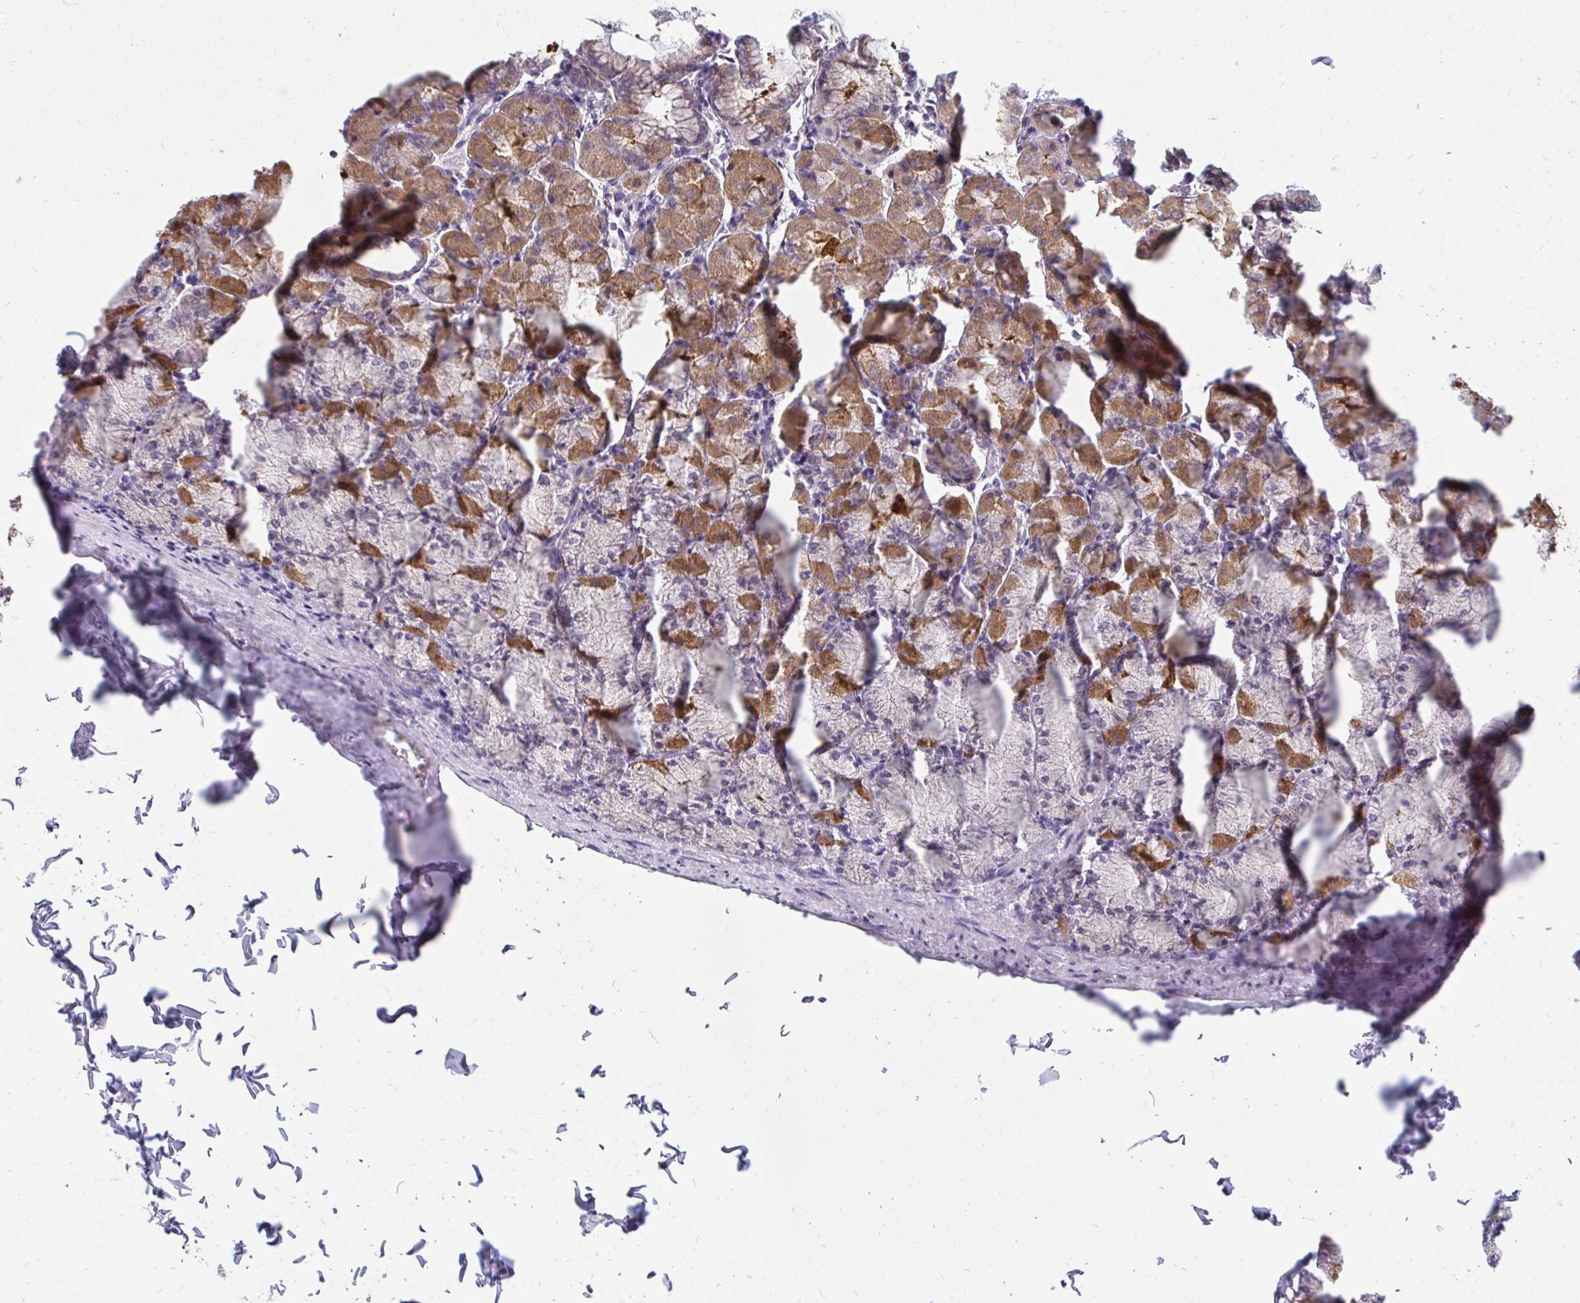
{"staining": {"intensity": "moderate", "quantity": ">75%", "location": "cytoplasmic/membranous"}, "tissue": "stomach", "cell_type": "Glandular cells", "image_type": "normal", "snomed": [{"axis": "morphology", "description": "Normal tissue, NOS"}, {"axis": "topography", "description": "Stomach, upper"}], "caption": "About >75% of glandular cells in benign human stomach demonstrate moderate cytoplasmic/membranous protein positivity as visualized by brown immunohistochemical staining.", "gene": "ACSL5", "patient": {"sex": "female", "age": 56}}